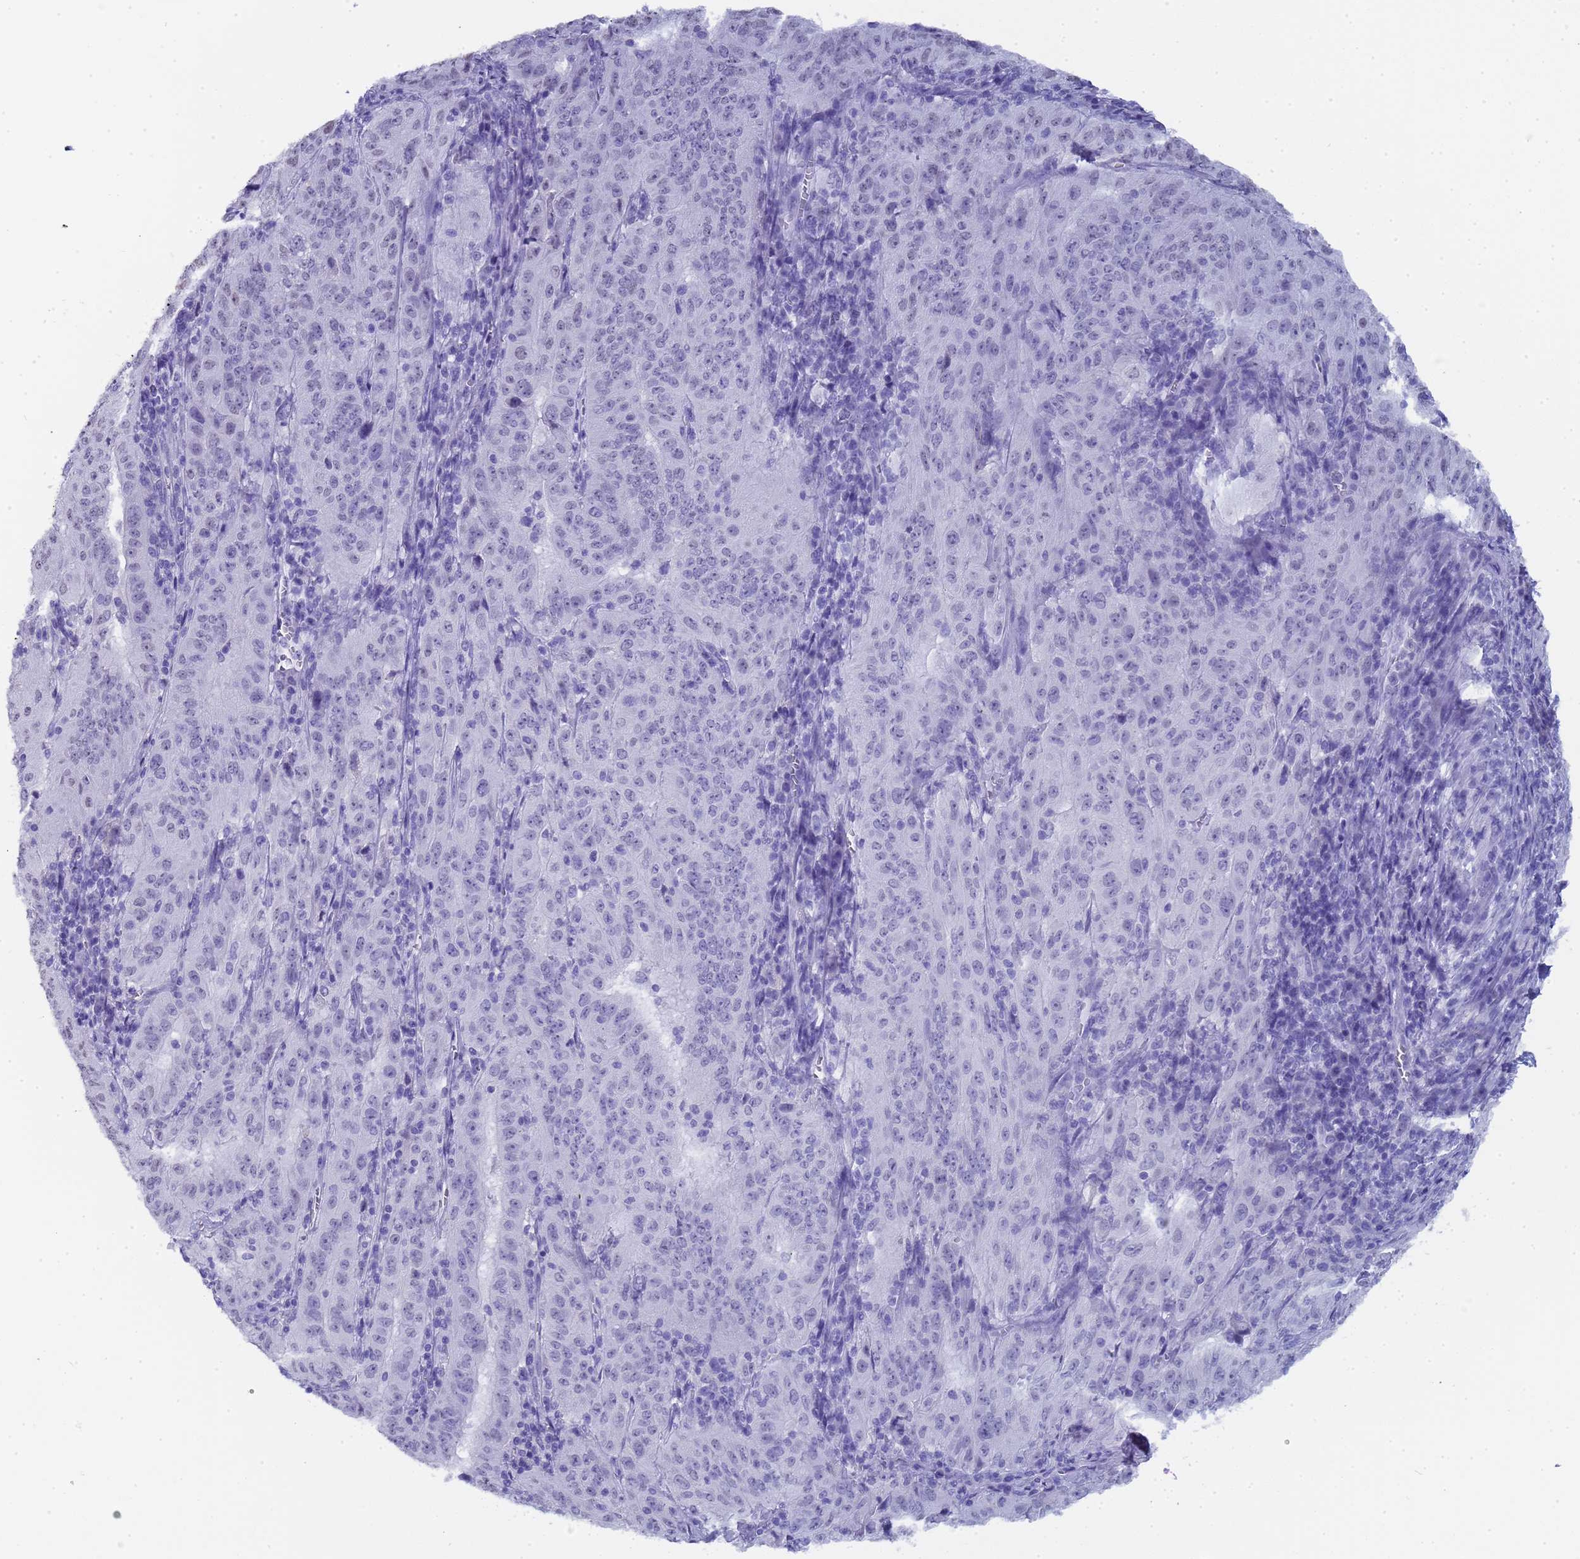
{"staining": {"intensity": "negative", "quantity": "none", "location": "none"}, "tissue": "pancreatic cancer", "cell_type": "Tumor cells", "image_type": "cancer", "snomed": [{"axis": "morphology", "description": "Adenocarcinoma, NOS"}, {"axis": "topography", "description": "Pancreas"}], "caption": "Photomicrograph shows no significant protein positivity in tumor cells of pancreatic adenocarcinoma.", "gene": "CTRC", "patient": {"sex": "male", "age": 63}}